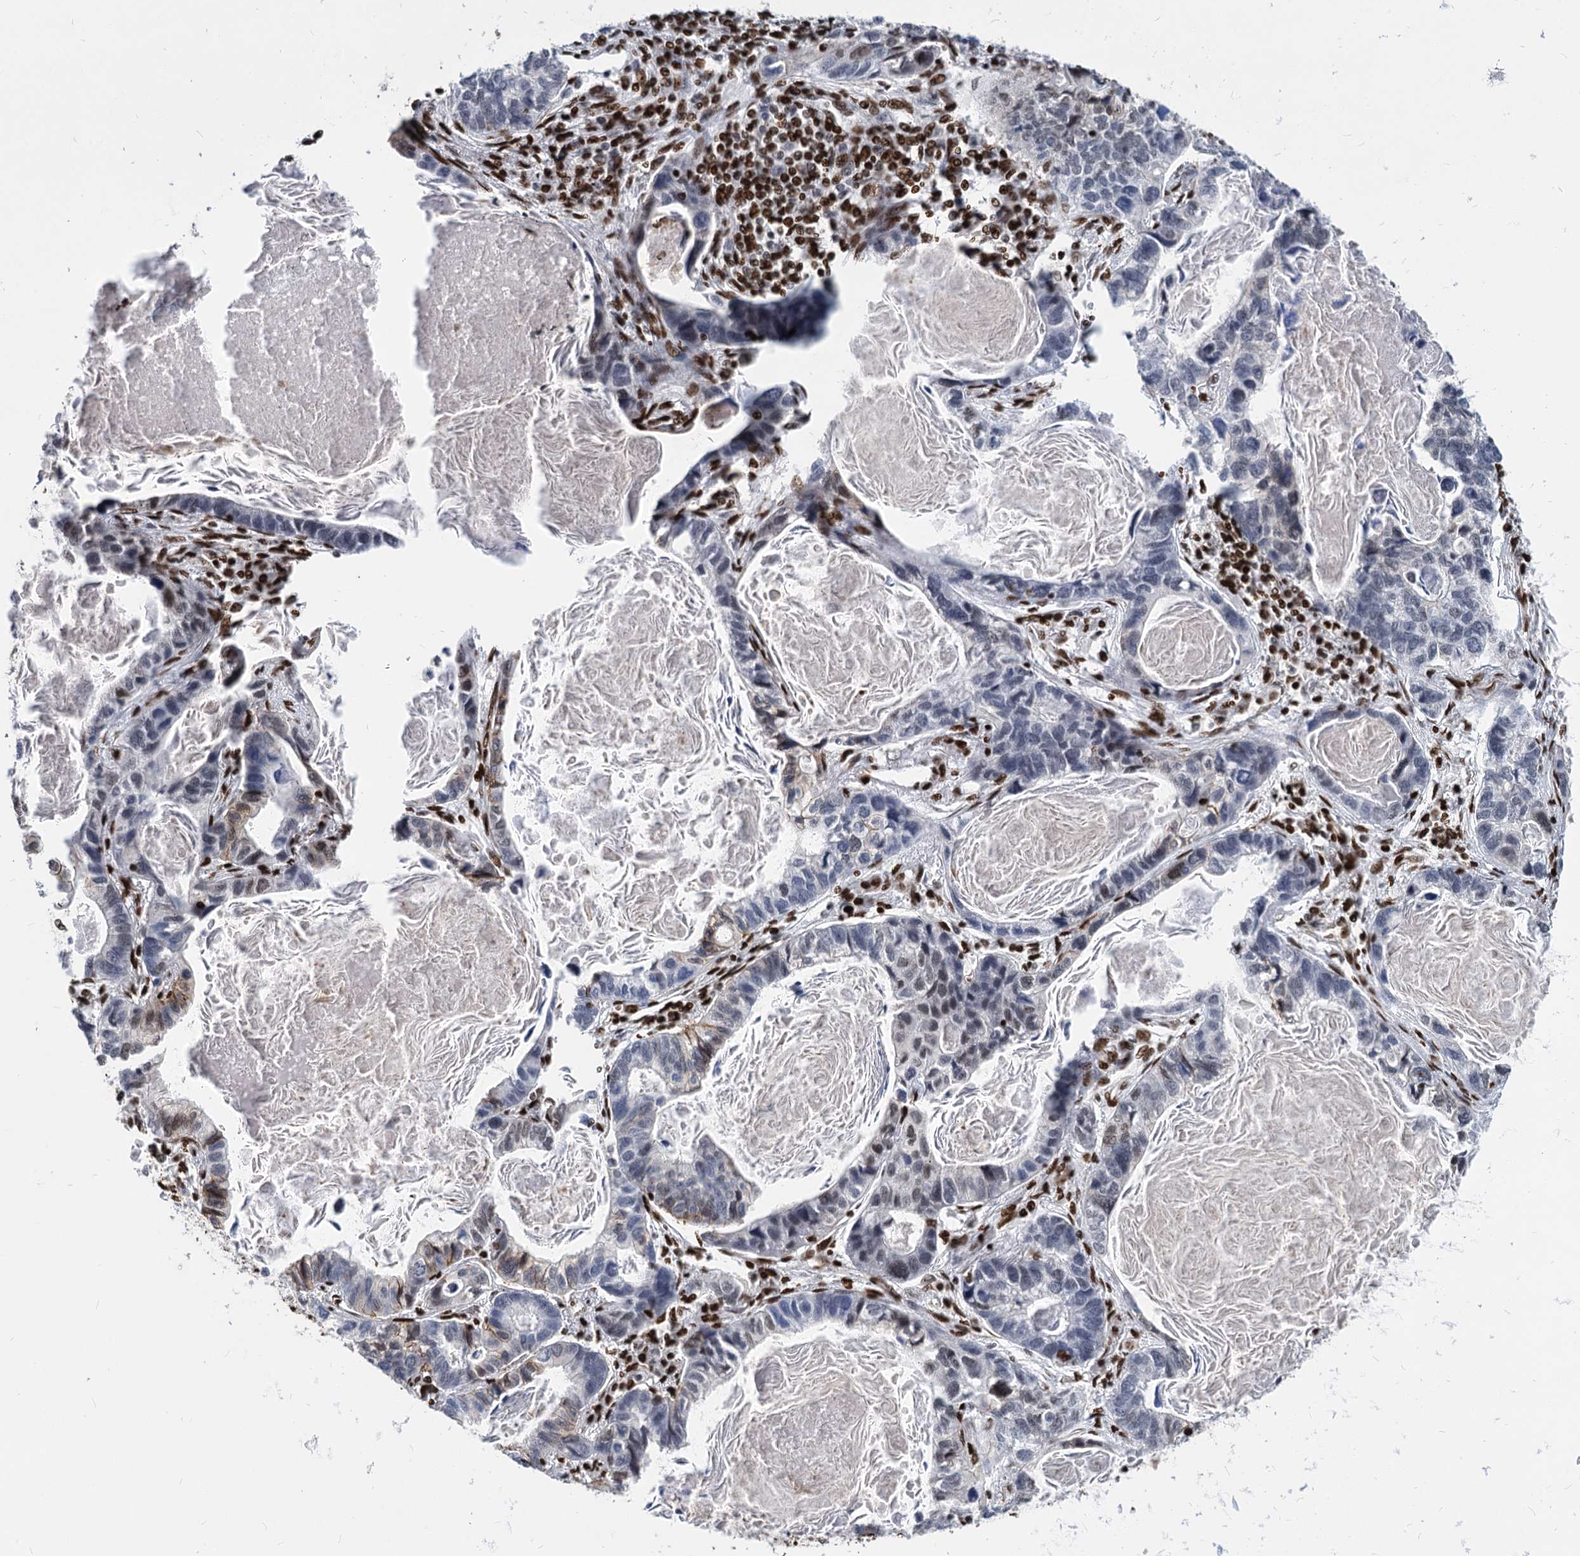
{"staining": {"intensity": "moderate", "quantity": "<25%", "location": "nuclear"}, "tissue": "lung cancer", "cell_type": "Tumor cells", "image_type": "cancer", "snomed": [{"axis": "morphology", "description": "Adenocarcinoma, NOS"}, {"axis": "topography", "description": "Lung"}], "caption": "Human lung cancer stained with a protein marker demonstrates moderate staining in tumor cells.", "gene": "MECP2", "patient": {"sex": "male", "age": 67}}